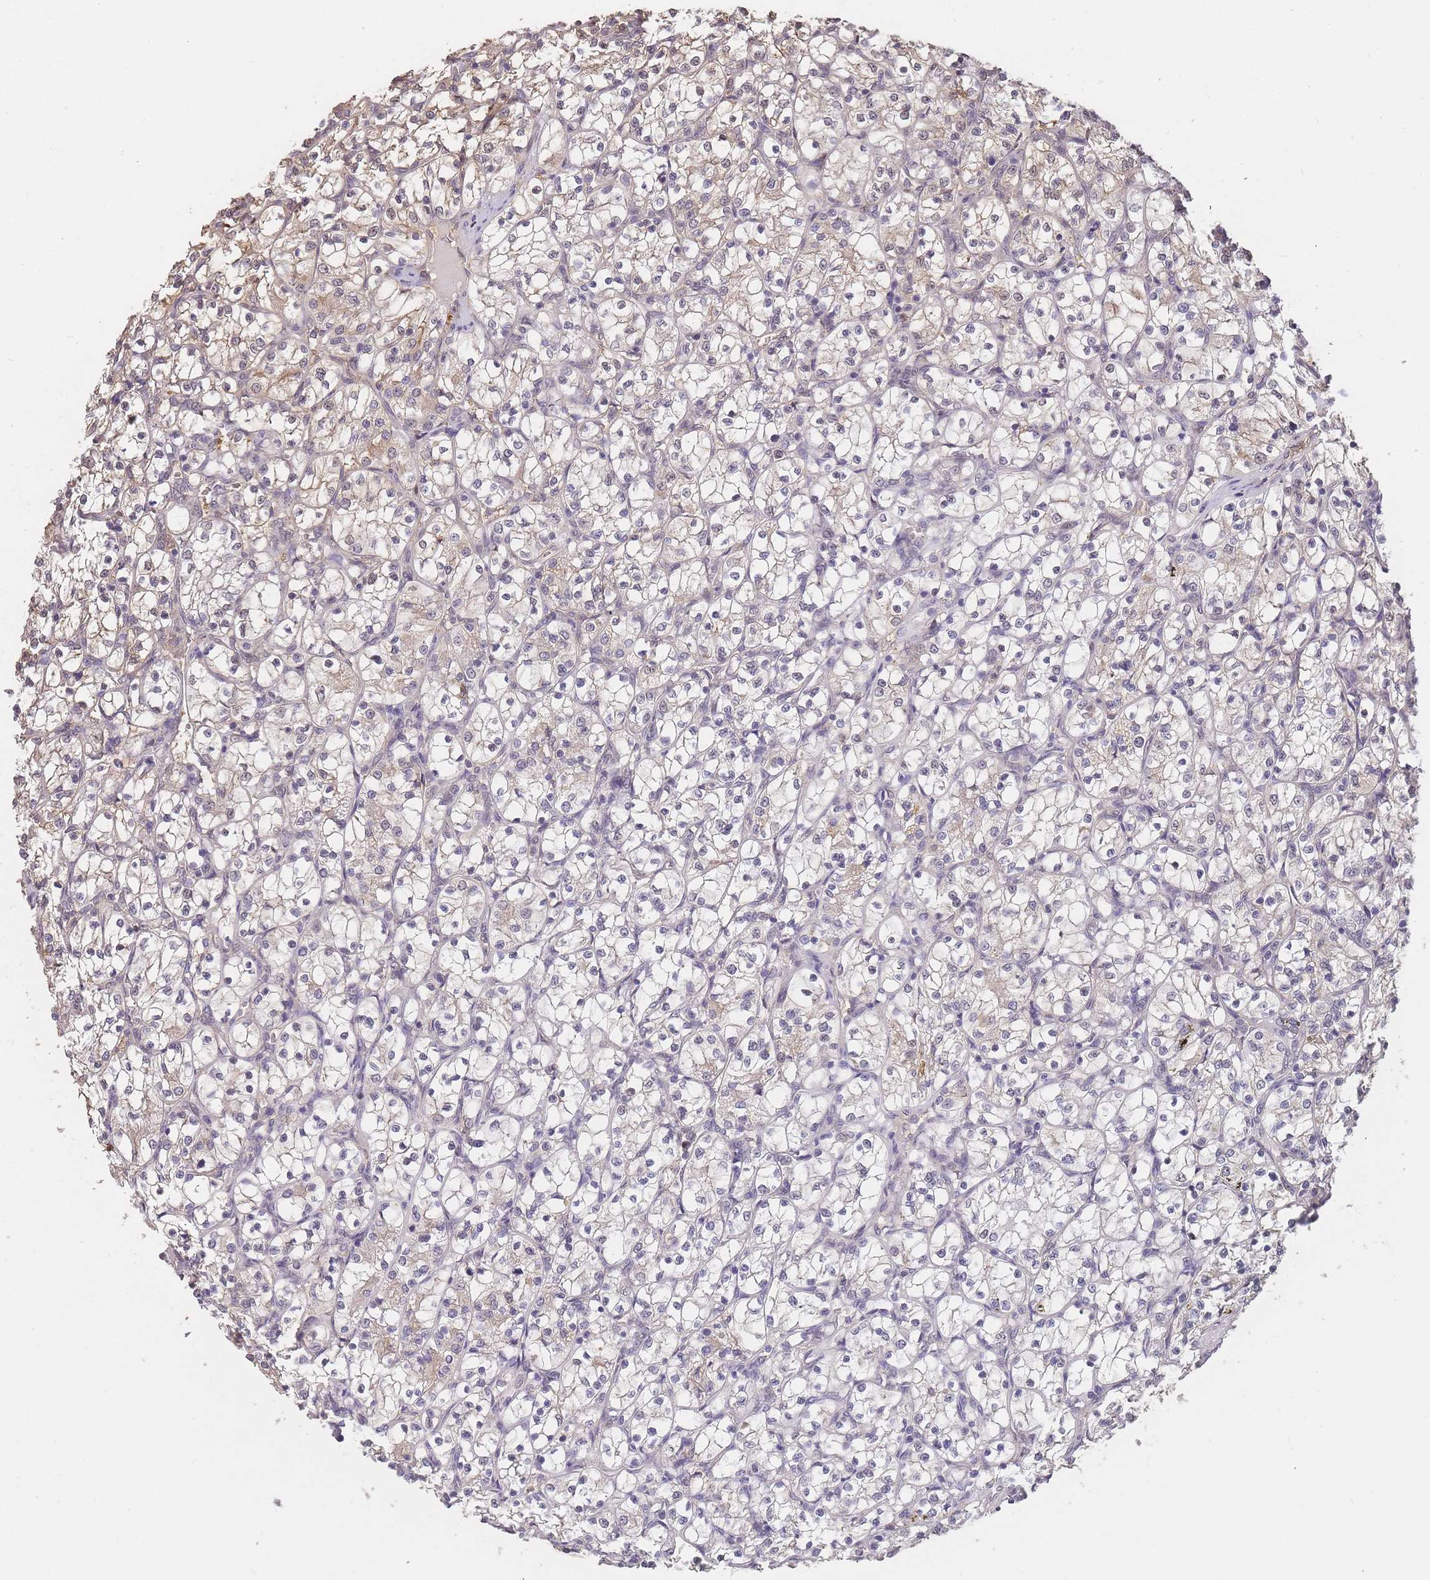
{"staining": {"intensity": "moderate", "quantity": "<25%", "location": "cytoplasmic/membranous,nuclear"}, "tissue": "renal cancer", "cell_type": "Tumor cells", "image_type": "cancer", "snomed": [{"axis": "morphology", "description": "Adenocarcinoma, NOS"}, {"axis": "topography", "description": "Kidney"}], "caption": "Immunohistochemical staining of human renal cancer demonstrates moderate cytoplasmic/membranous and nuclear protein positivity in approximately <25% of tumor cells.", "gene": "CDKN2AIPNL", "patient": {"sex": "female", "age": 69}}